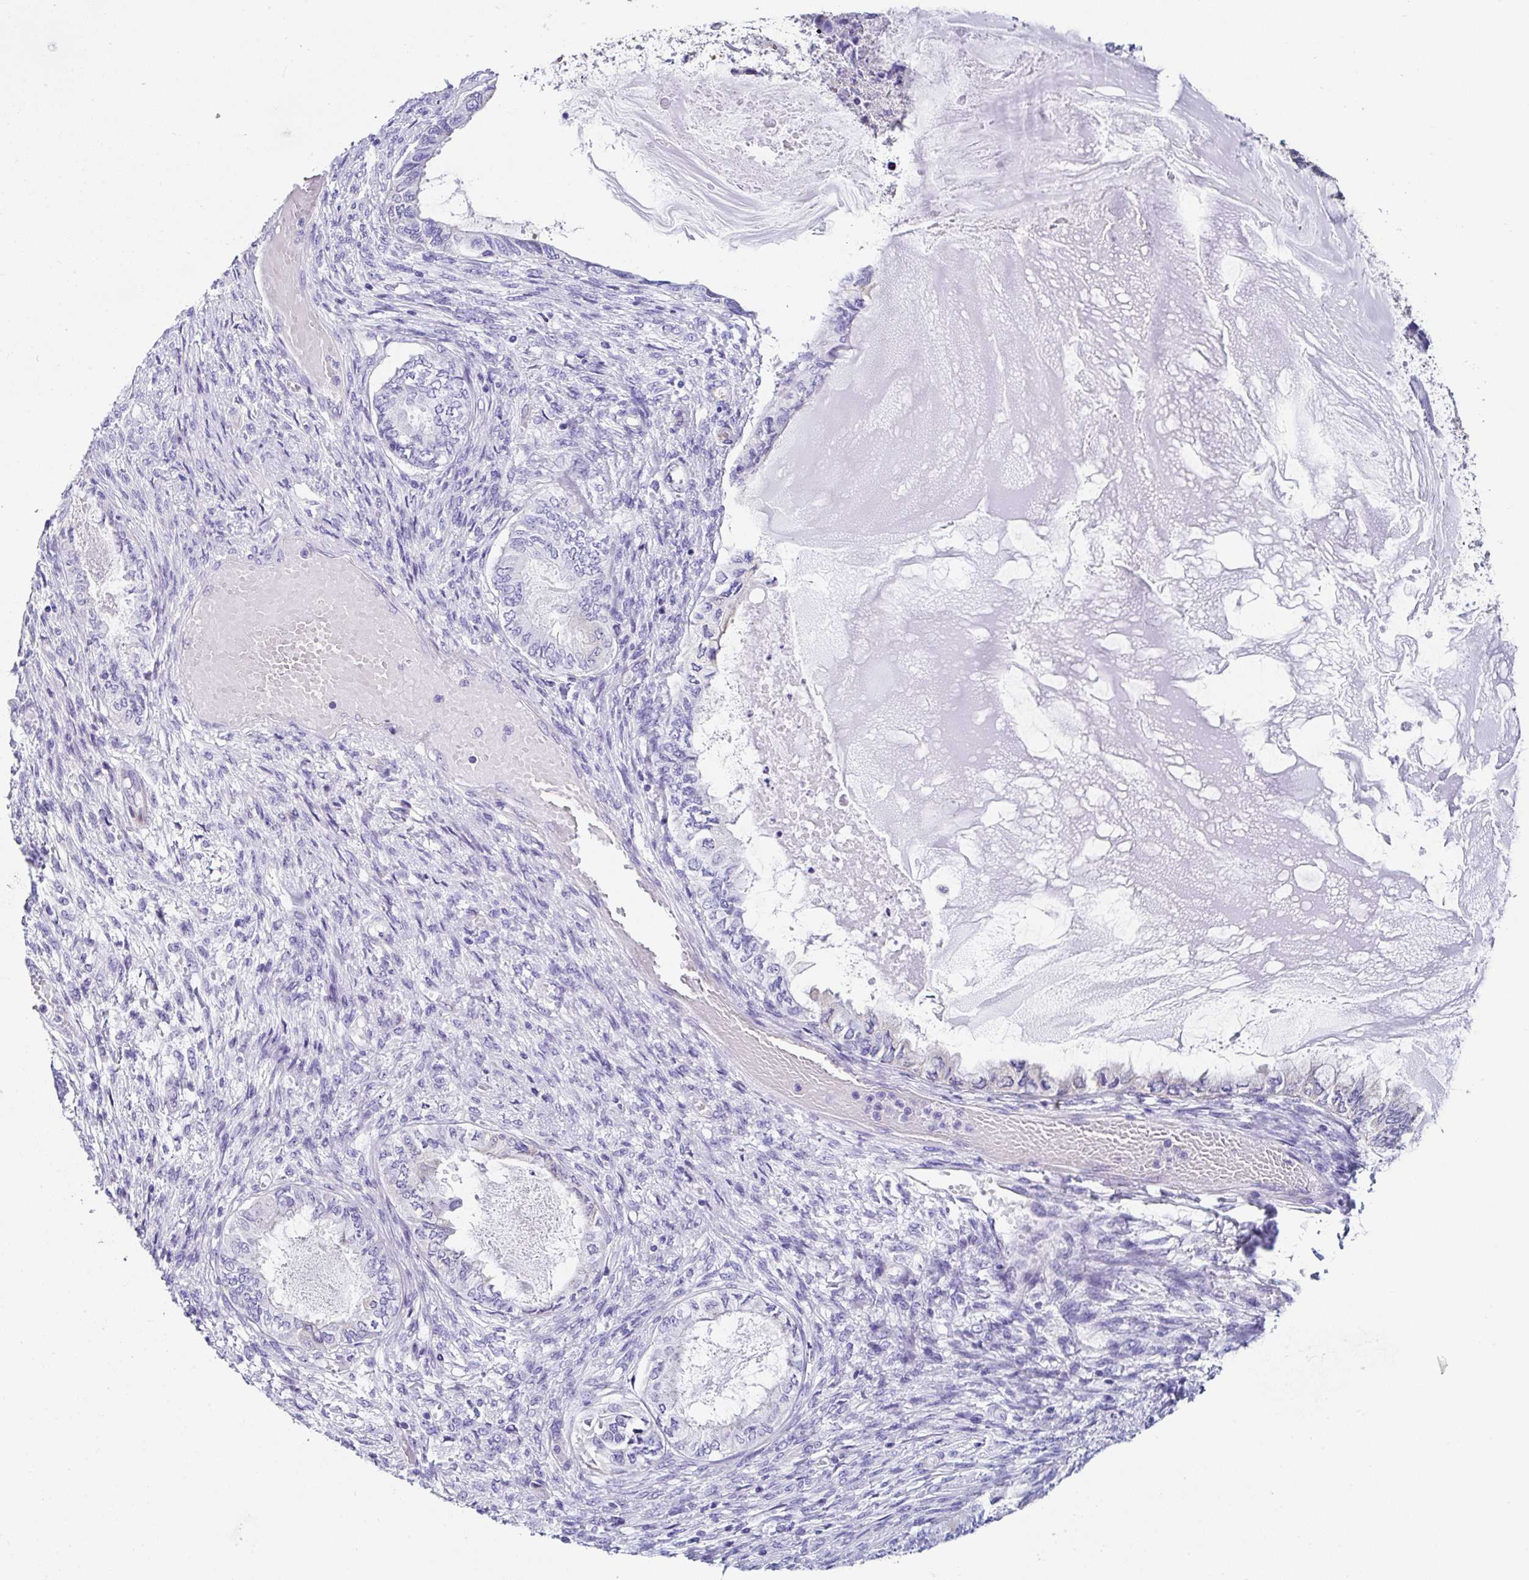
{"staining": {"intensity": "negative", "quantity": "none", "location": "none"}, "tissue": "ovarian cancer", "cell_type": "Tumor cells", "image_type": "cancer", "snomed": [{"axis": "morphology", "description": "Carcinoma, endometroid"}, {"axis": "topography", "description": "Ovary"}], "caption": "The IHC image has no significant expression in tumor cells of ovarian endometroid carcinoma tissue. The staining is performed using DAB (3,3'-diaminobenzidine) brown chromogen with nuclei counter-stained in using hematoxylin.", "gene": "TMPRSS11E", "patient": {"sex": "female", "age": 70}}